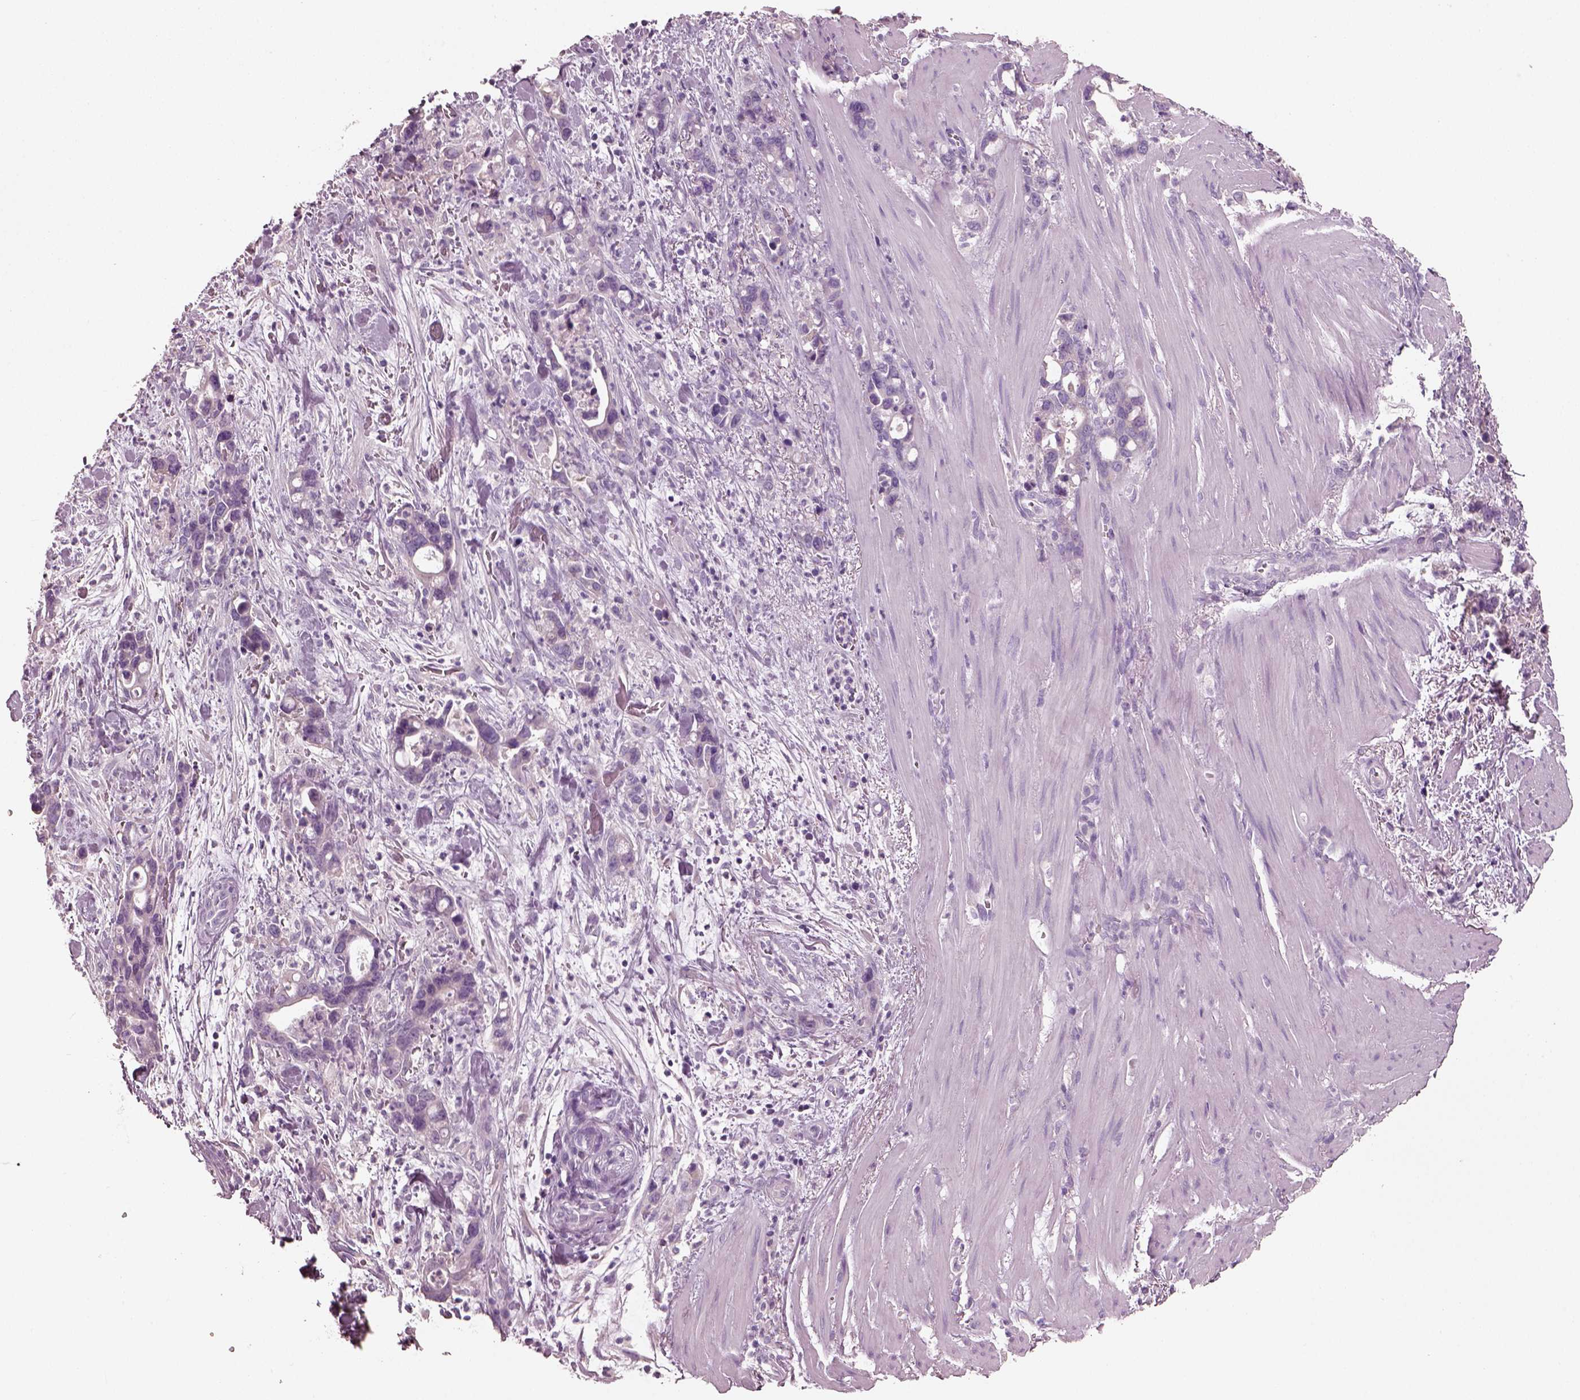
{"staining": {"intensity": "negative", "quantity": "none", "location": "none"}, "tissue": "stomach cancer", "cell_type": "Tumor cells", "image_type": "cancer", "snomed": [{"axis": "morphology", "description": "Normal tissue, NOS"}, {"axis": "morphology", "description": "Adenocarcinoma, NOS"}, {"axis": "topography", "description": "Esophagus"}, {"axis": "topography", "description": "Stomach, upper"}], "caption": "High magnification brightfield microscopy of stomach cancer (adenocarcinoma) stained with DAB (brown) and counterstained with hematoxylin (blue): tumor cells show no significant positivity.", "gene": "PNOC", "patient": {"sex": "male", "age": 74}}